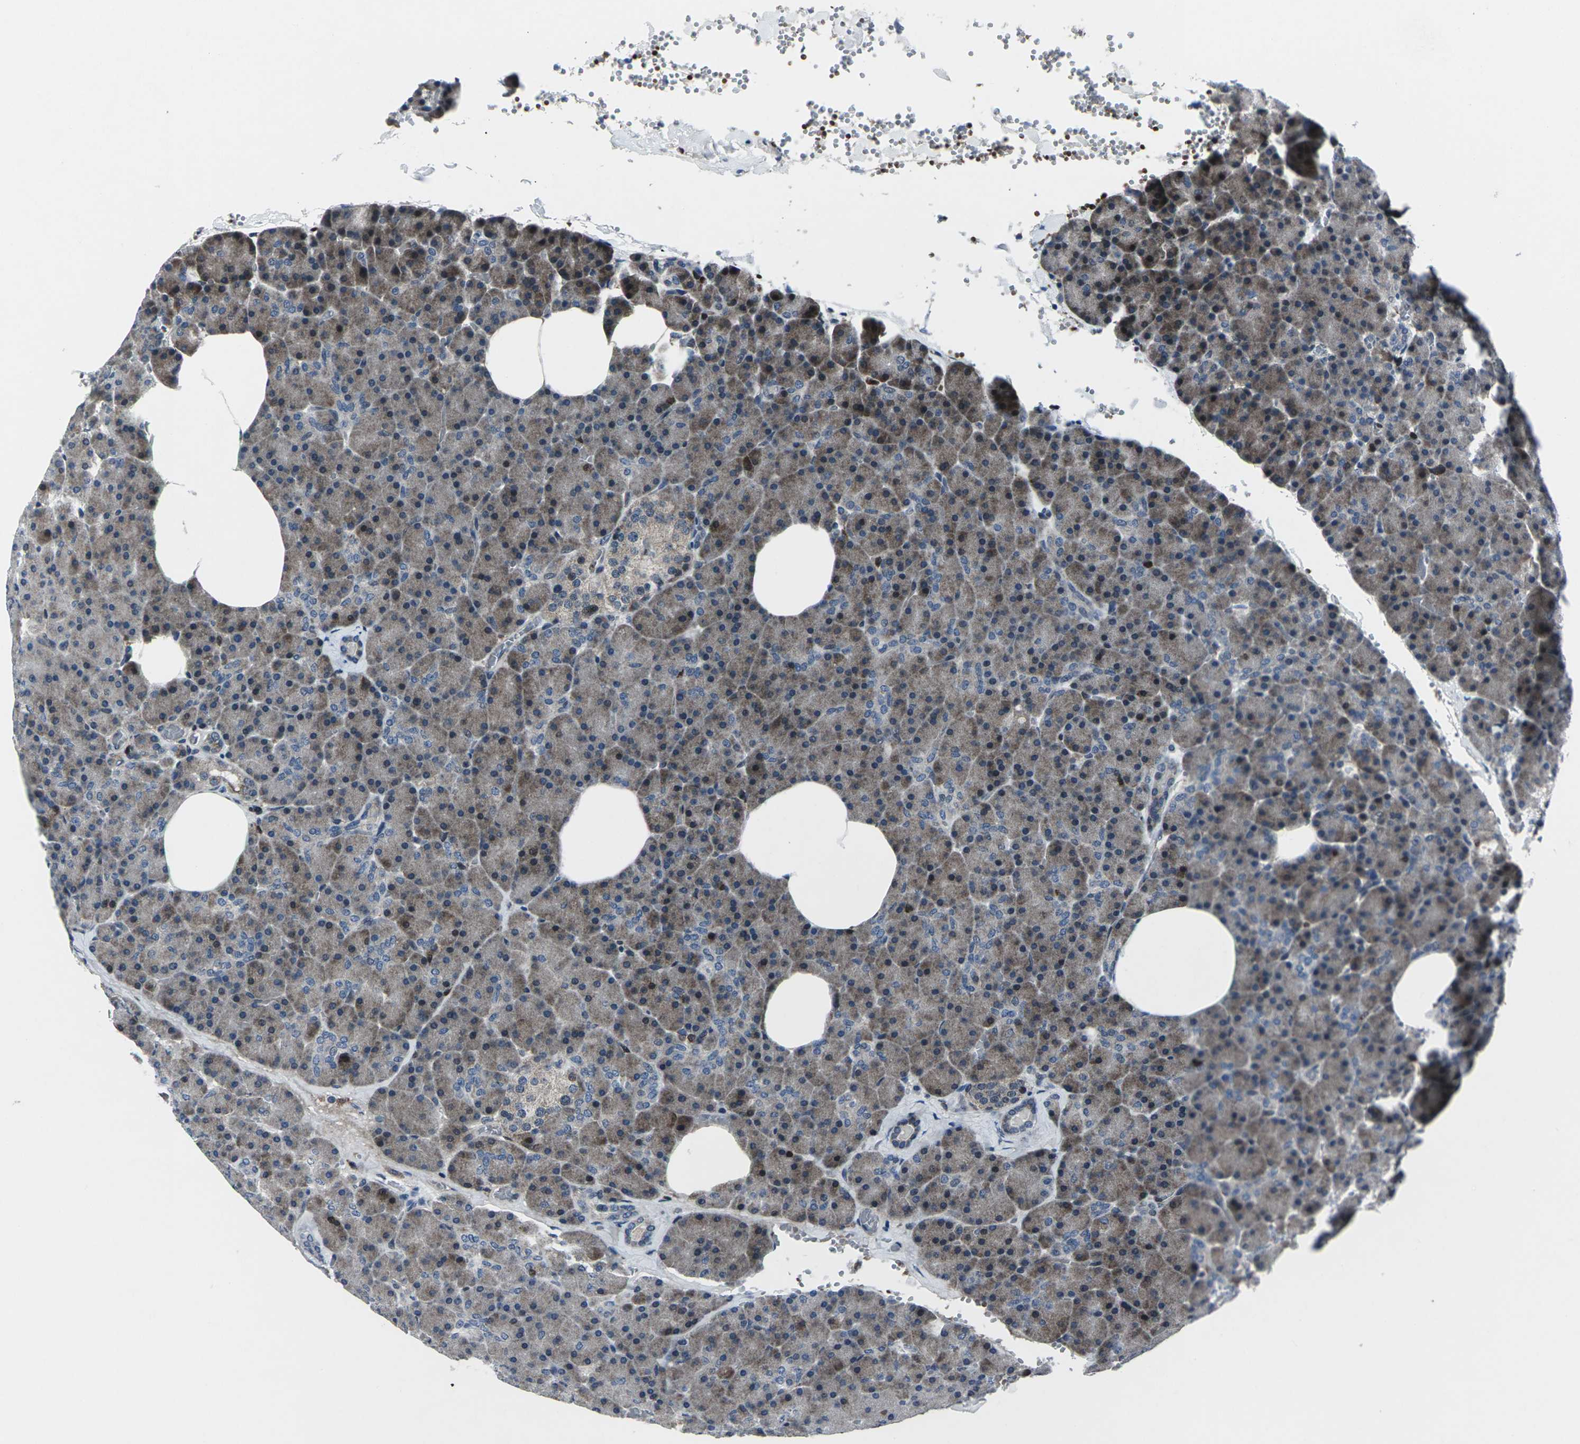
{"staining": {"intensity": "moderate", "quantity": ">75%", "location": "cytoplasmic/membranous,nuclear"}, "tissue": "pancreas", "cell_type": "Exocrine glandular cells", "image_type": "normal", "snomed": [{"axis": "morphology", "description": "Normal tissue, NOS"}, {"axis": "topography", "description": "Pancreas"}], "caption": "Pancreas was stained to show a protein in brown. There is medium levels of moderate cytoplasmic/membranous,nuclear staining in approximately >75% of exocrine glandular cells.", "gene": "STAT4", "patient": {"sex": "female", "age": 35}}